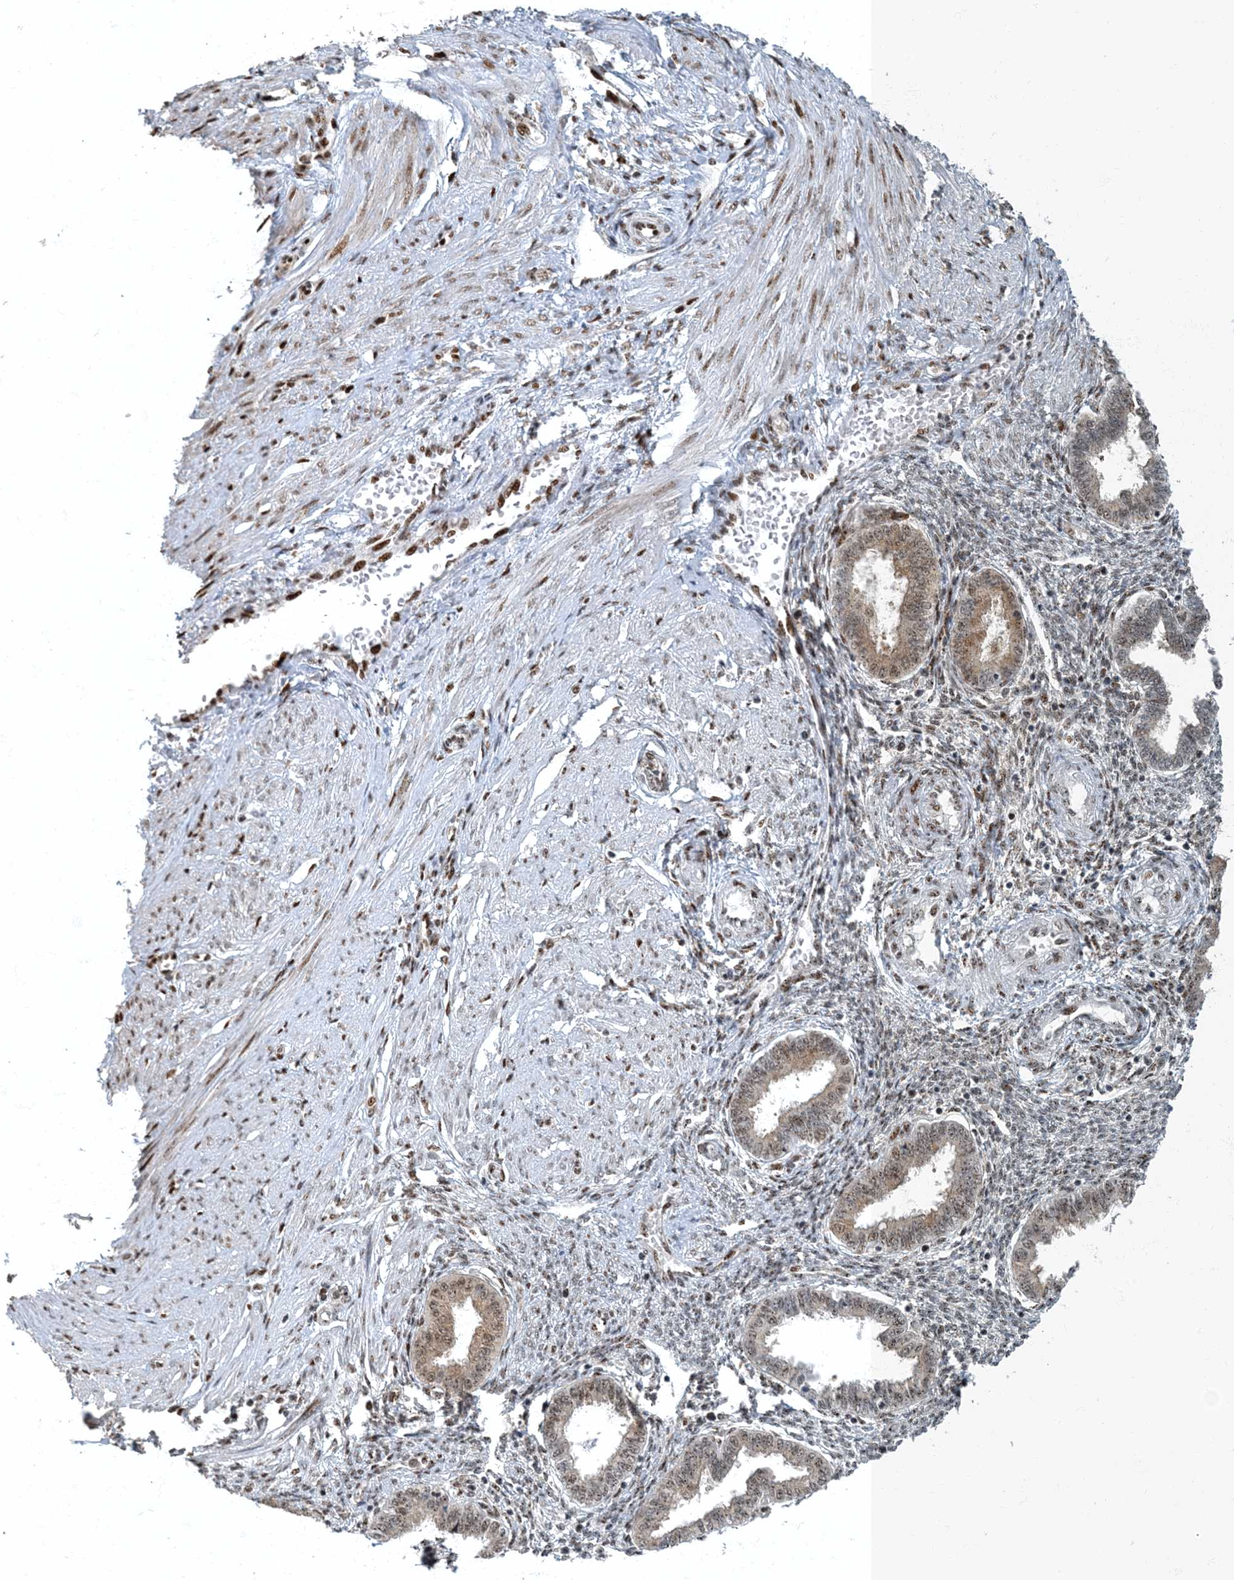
{"staining": {"intensity": "weak", "quantity": "<25%", "location": "nuclear"}, "tissue": "endometrium", "cell_type": "Cells in endometrial stroma", "image_type": "normal", "snomed": [{"axis": "morphology", "description": "Normal tissue, NOS"}, {"axis": "topography", "description": "Endometrium"}], "caption": "The immunohistochemistry image has no significant positivity in cells in endometrial stroma of endometrium. Nuclei are stained in blue.", "gene": "MBD1", "patient": {"sex": "female", "age": 33}}